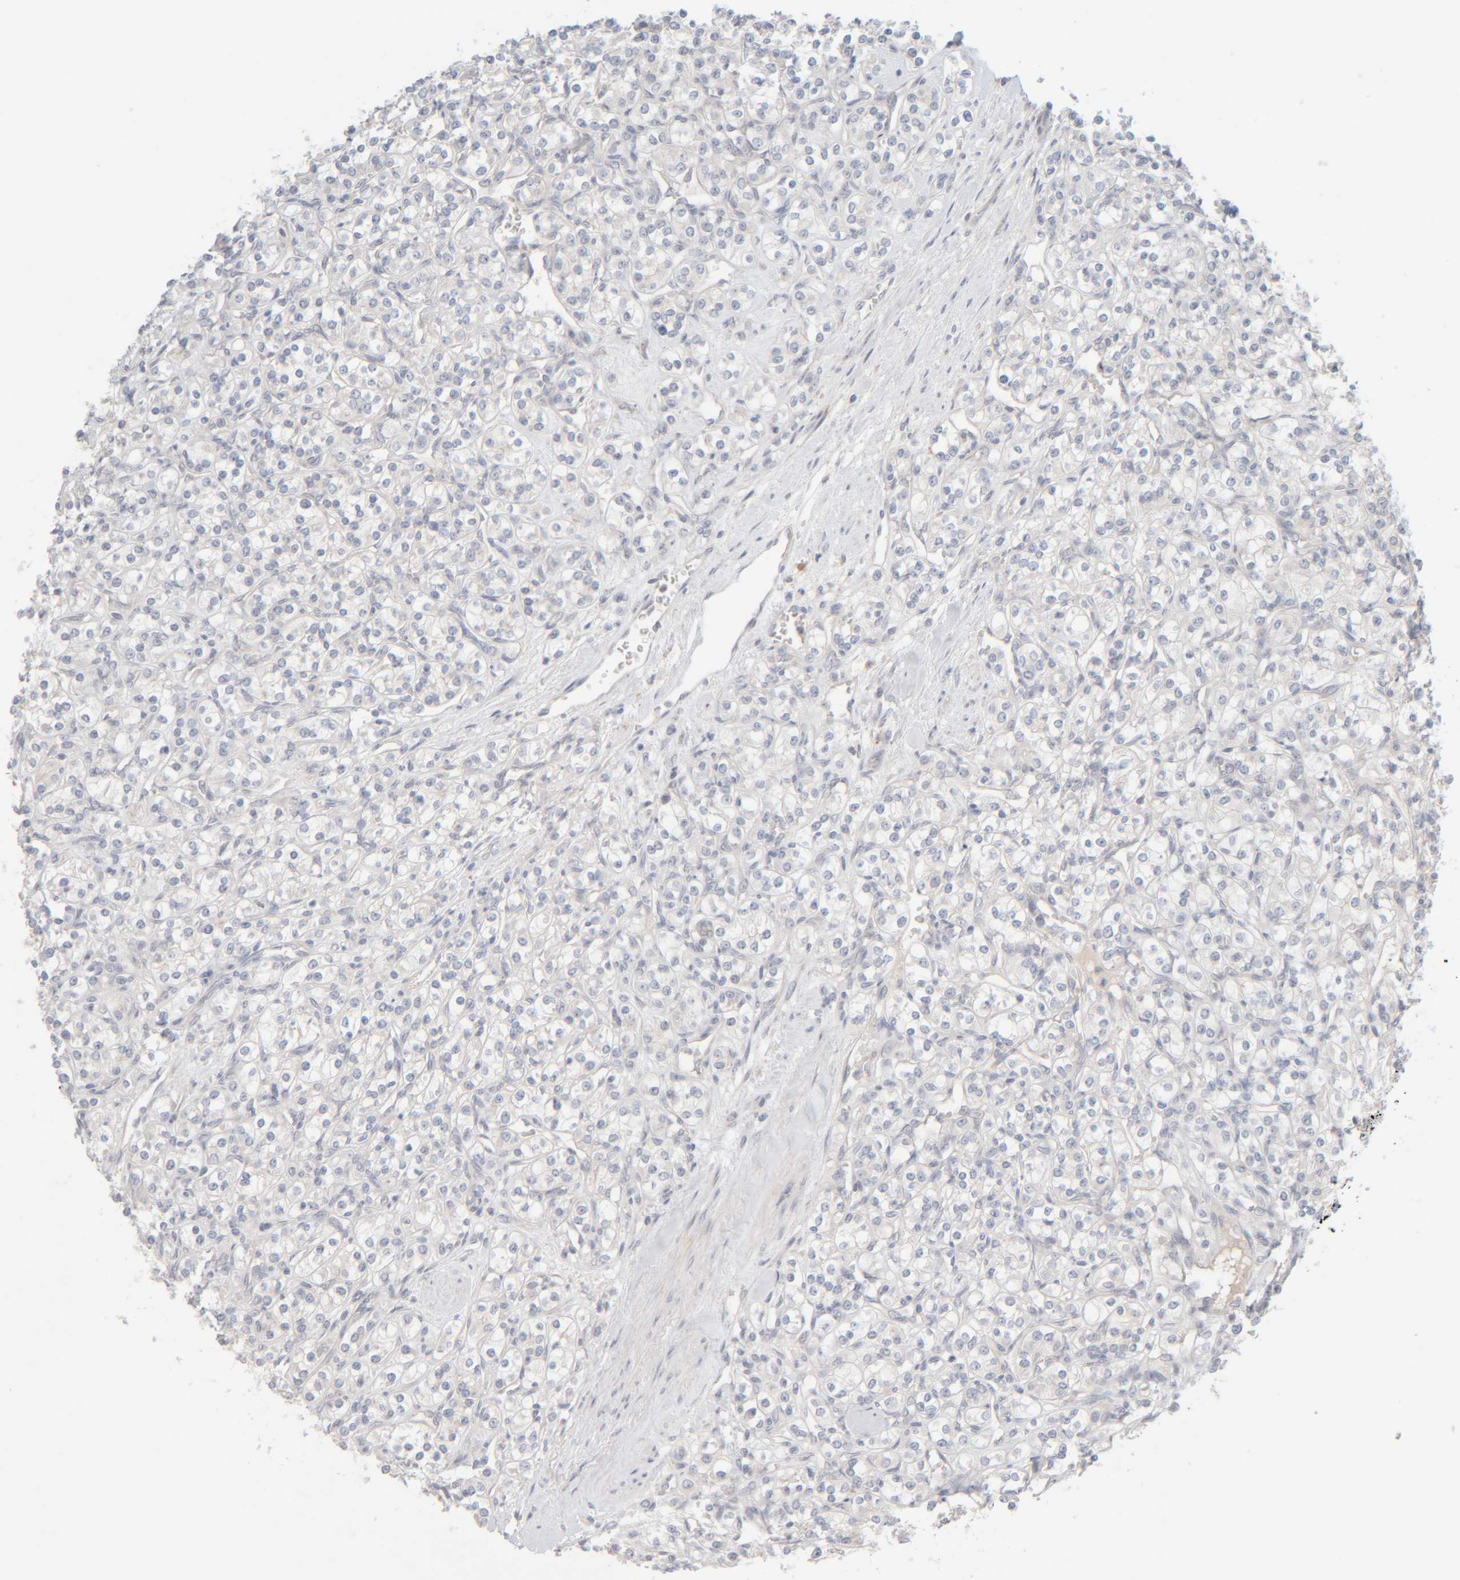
{"staining": {"intensity": "negative", "quantity": "none", "location": "none"}, "tissue": "renal cancer", "cell_type": "Tumor cells", "image_type": "cancer", "snomed": [{"axis": "morphology", "description": "Adenocarcinoma, NOS"}, {"axis": "topography", "description": "Kidney"}], "caption": "Tumor cells show no significant expression in renal adenocarcinoma.", "gene": "CHKA", "patient": {"sex": "male", "age": 77}}